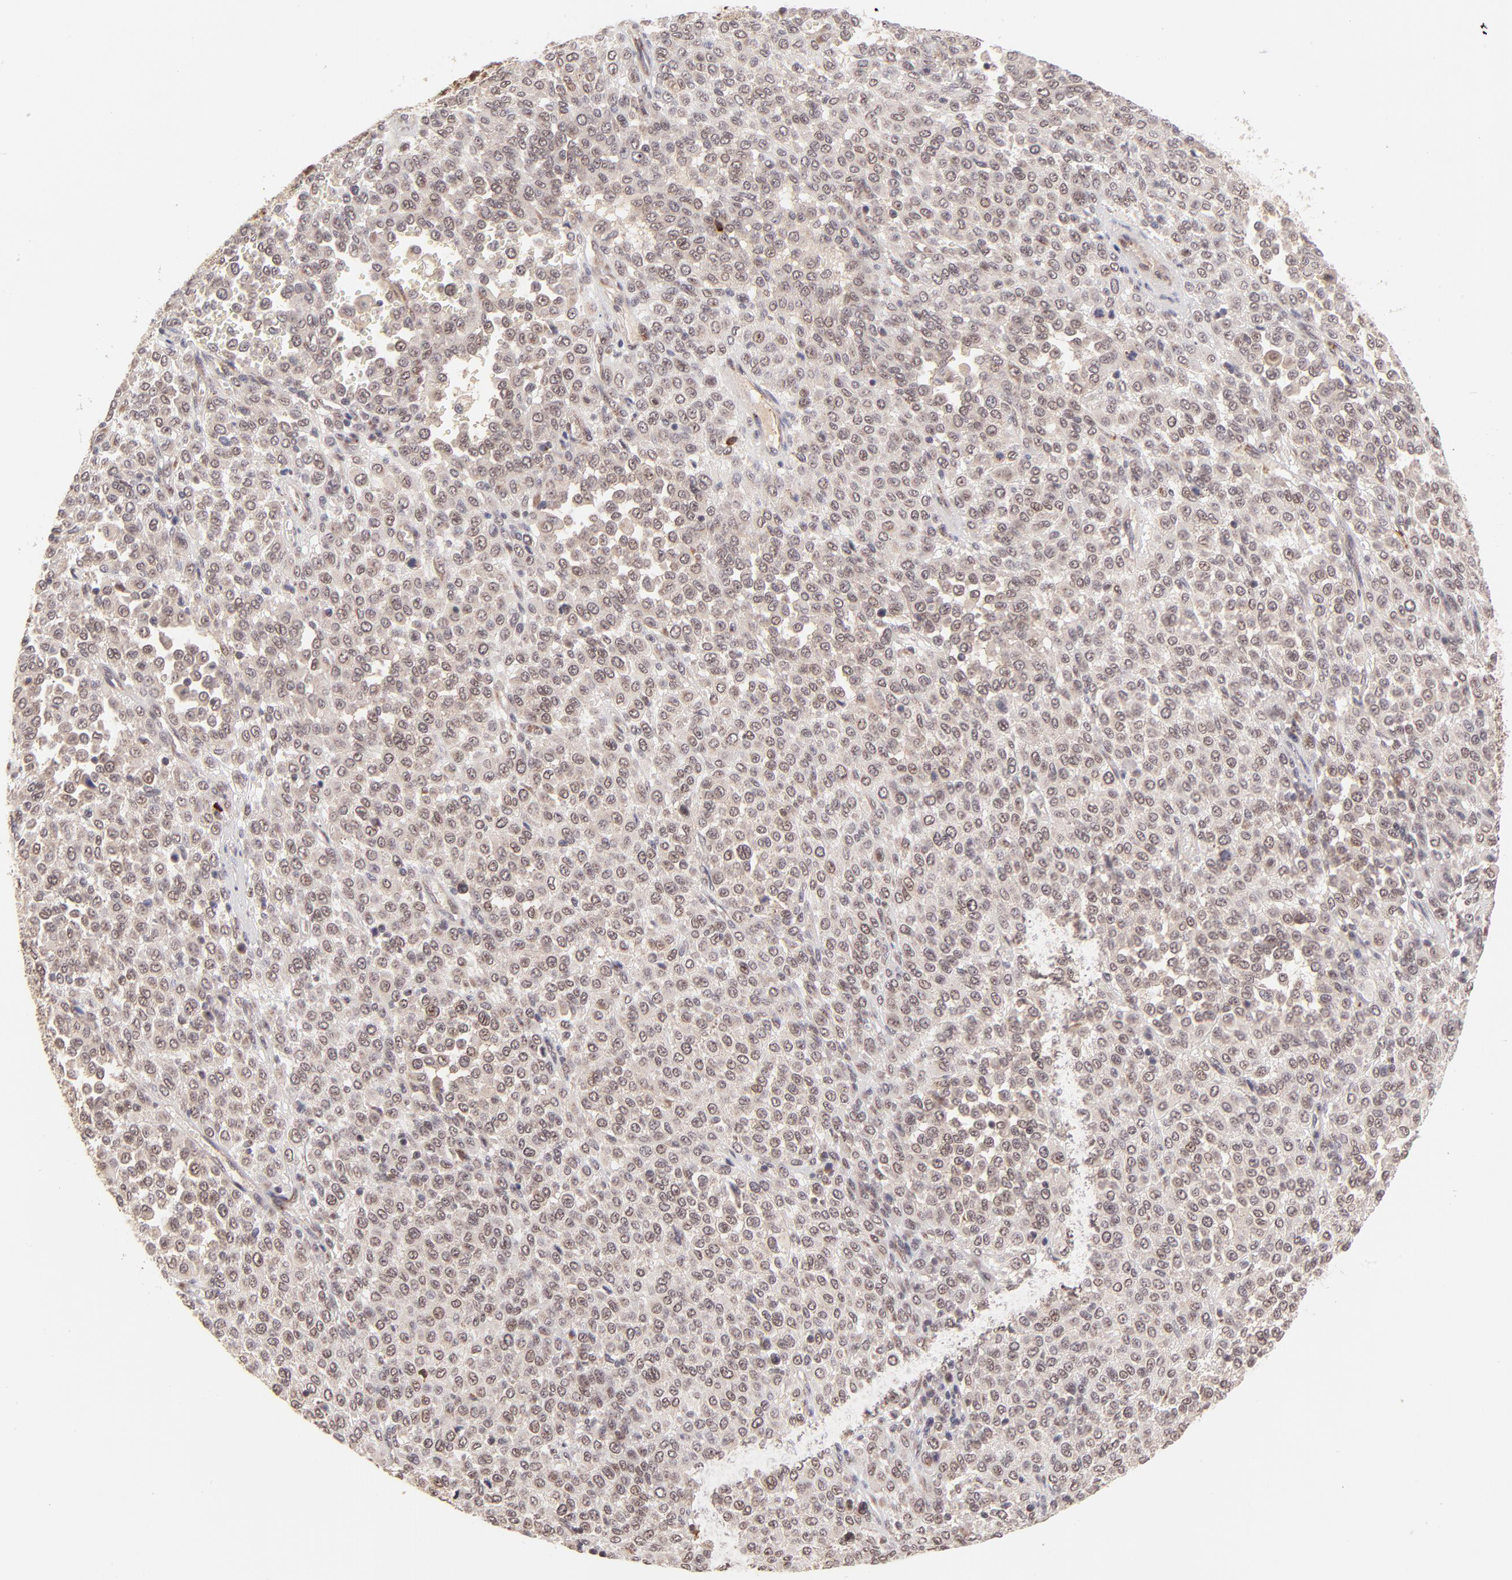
{"staining": {"intensity": "weak", "quantity": ">75%", "location": "nuclear"}, "tissue": "melanoma", "cell_type": "Tumor cells", "image_type": "cancer", "snomed": [{"axis": "morphology", "description": "Malignant melanoma, Metastatic site"}, {"axis": "topography", "description": "Pancreas"}], "caption": "Immunohistochemistry (IHC) staining of malignant melanoma (metastatic site), which exhibits low levels of weak nuclear positivity in about >75% of tumor cells indicating weak nuclear protein expression. The staining was performed using DAB (3,3'-diaminobenzidine) (brown) for protein detection and nuclei were counterstained in hematoxylin (blue).", "gene": "MED12", "patient": {"sex": "female", "age": 30}}